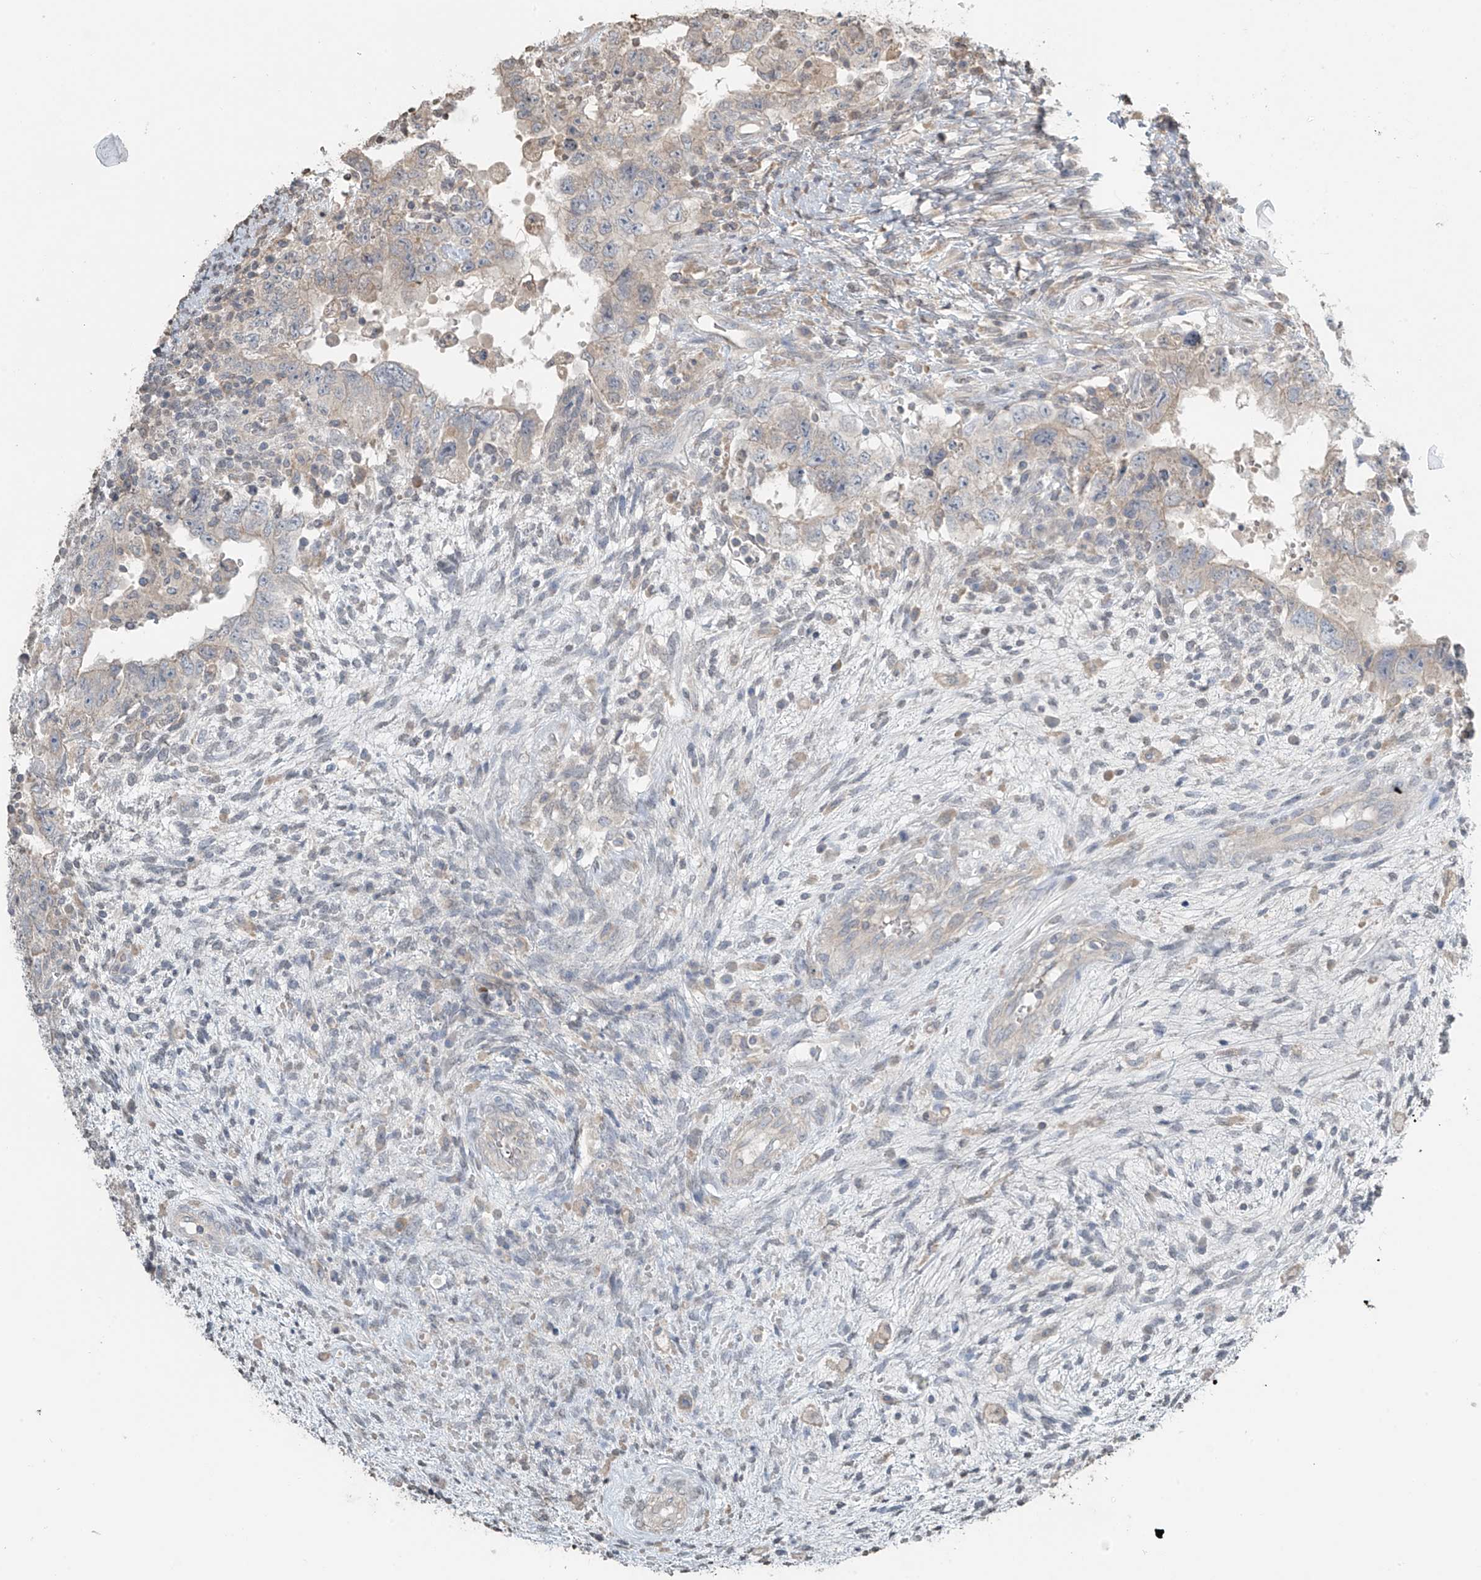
{"staining": {"intensity": "negative", "quantity": "none", "location": "none"}, "tissue": "testis cancer", "cell_type": "Tumor cells", "image_type": "cancer", "snomed": [{"axis": "morphology", "description": "Carcinoma, Embryonal, NOS"}, {"axis": "topography", "description": "Testis"}], "caption": "Immunohistochemical staining of testis cancer (embryonal carcinoma) reveals no significant positivity in tumor cells.", "gene": "HOXA11", "patient": {"sex": "male", "age": 26}}